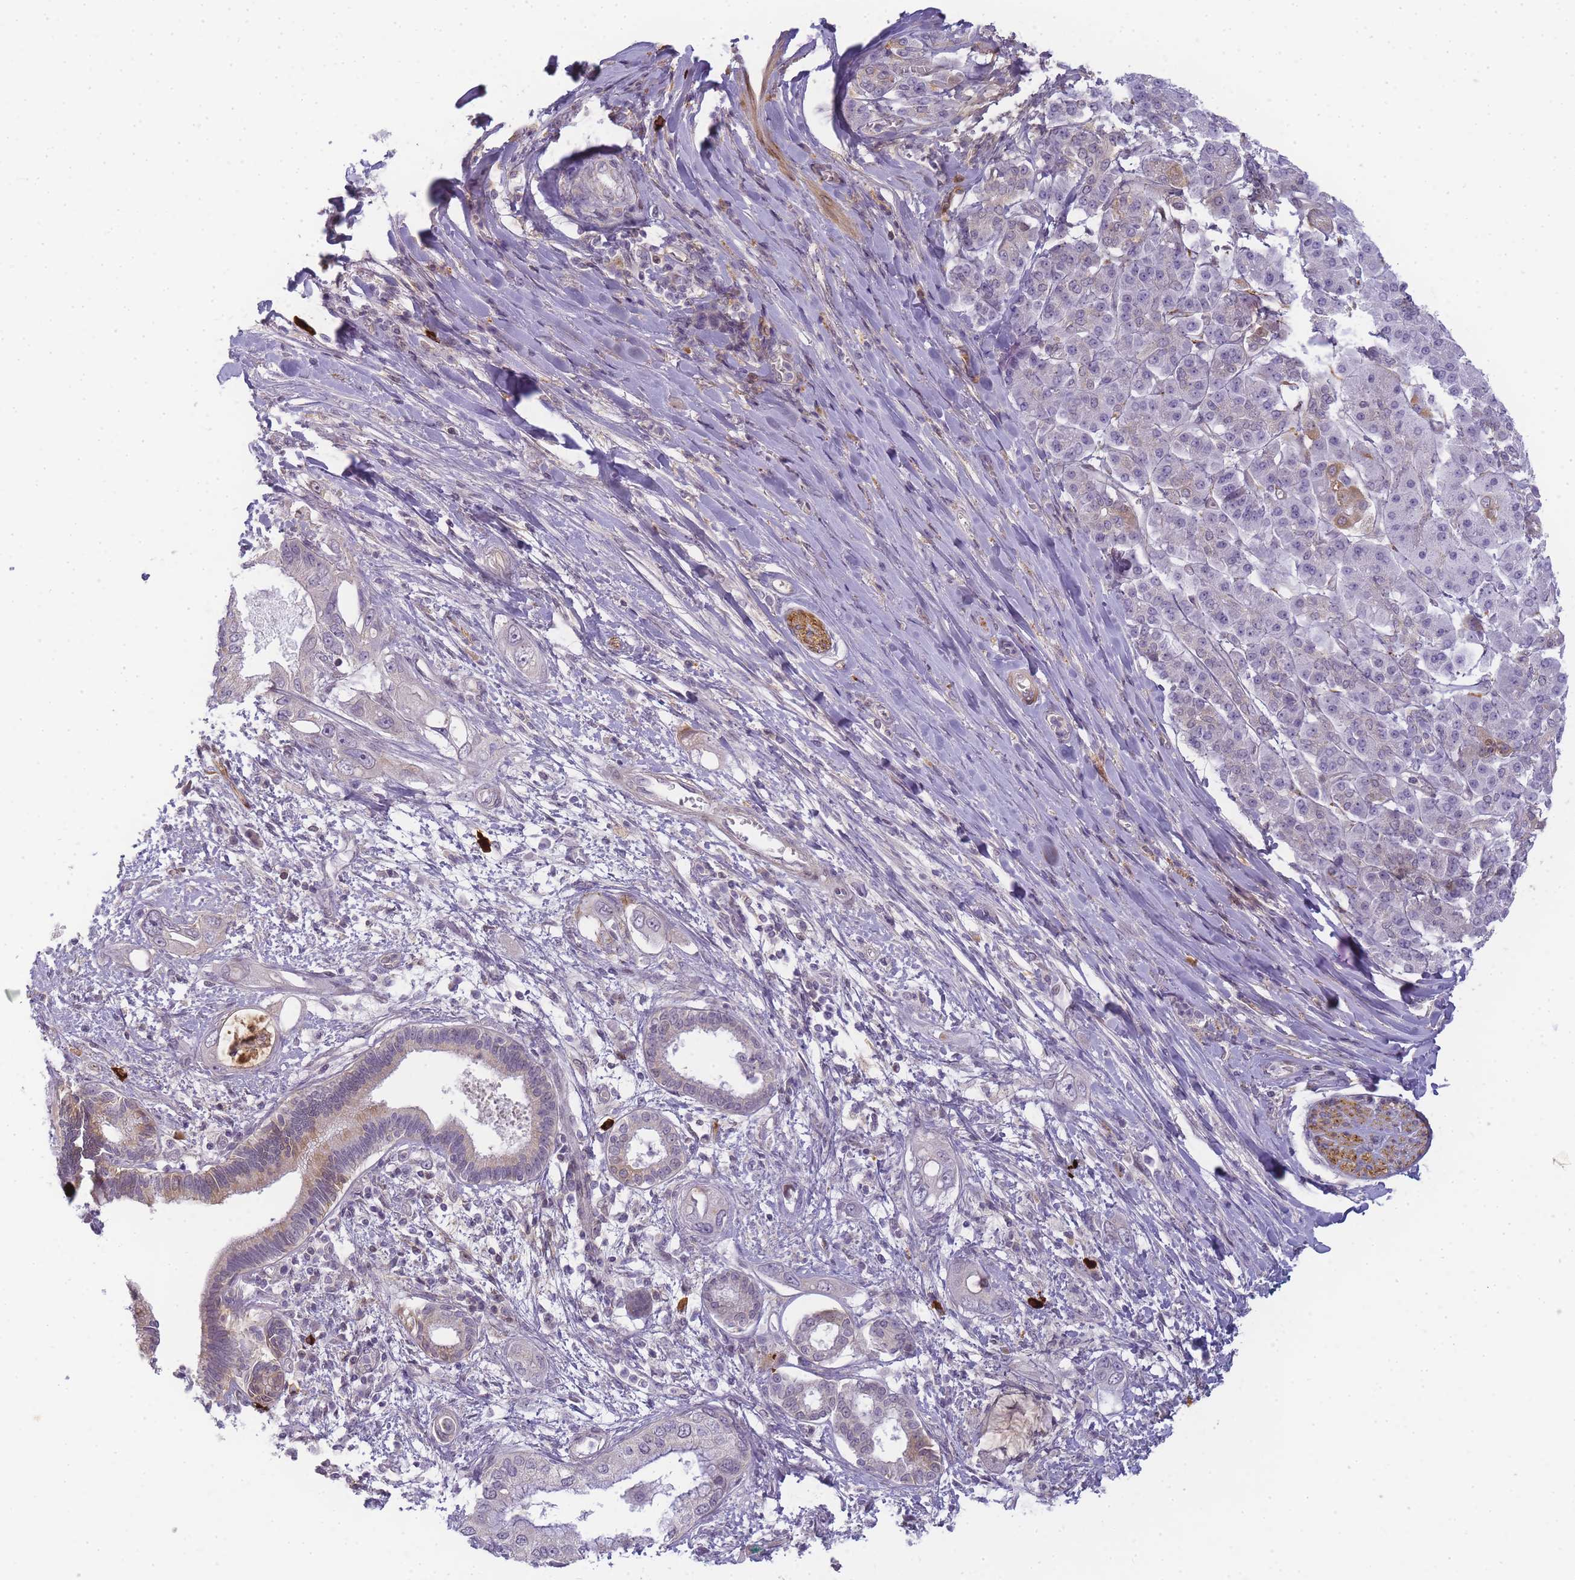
{"staining": {"intensity": "negative", "quantity": "none", "location": "none"}, "tissue": "pancreatic cancer", "cell_type": "Tumor cells", "image_type": "cancer", "snomed": [{"axis": "morphology", "description": "Inflammation, NOS"}, {"axis": "morphology", "description": "Adenocarcinoma, NOS"}, {"axis": "topography", "description": "Pancreas"}], "caption": "This is an IHC image of pancreatic cancer. There is no expression in tumor cells.", "gene": "RRAD", "patient": {"sex": "female", "age": 56}}